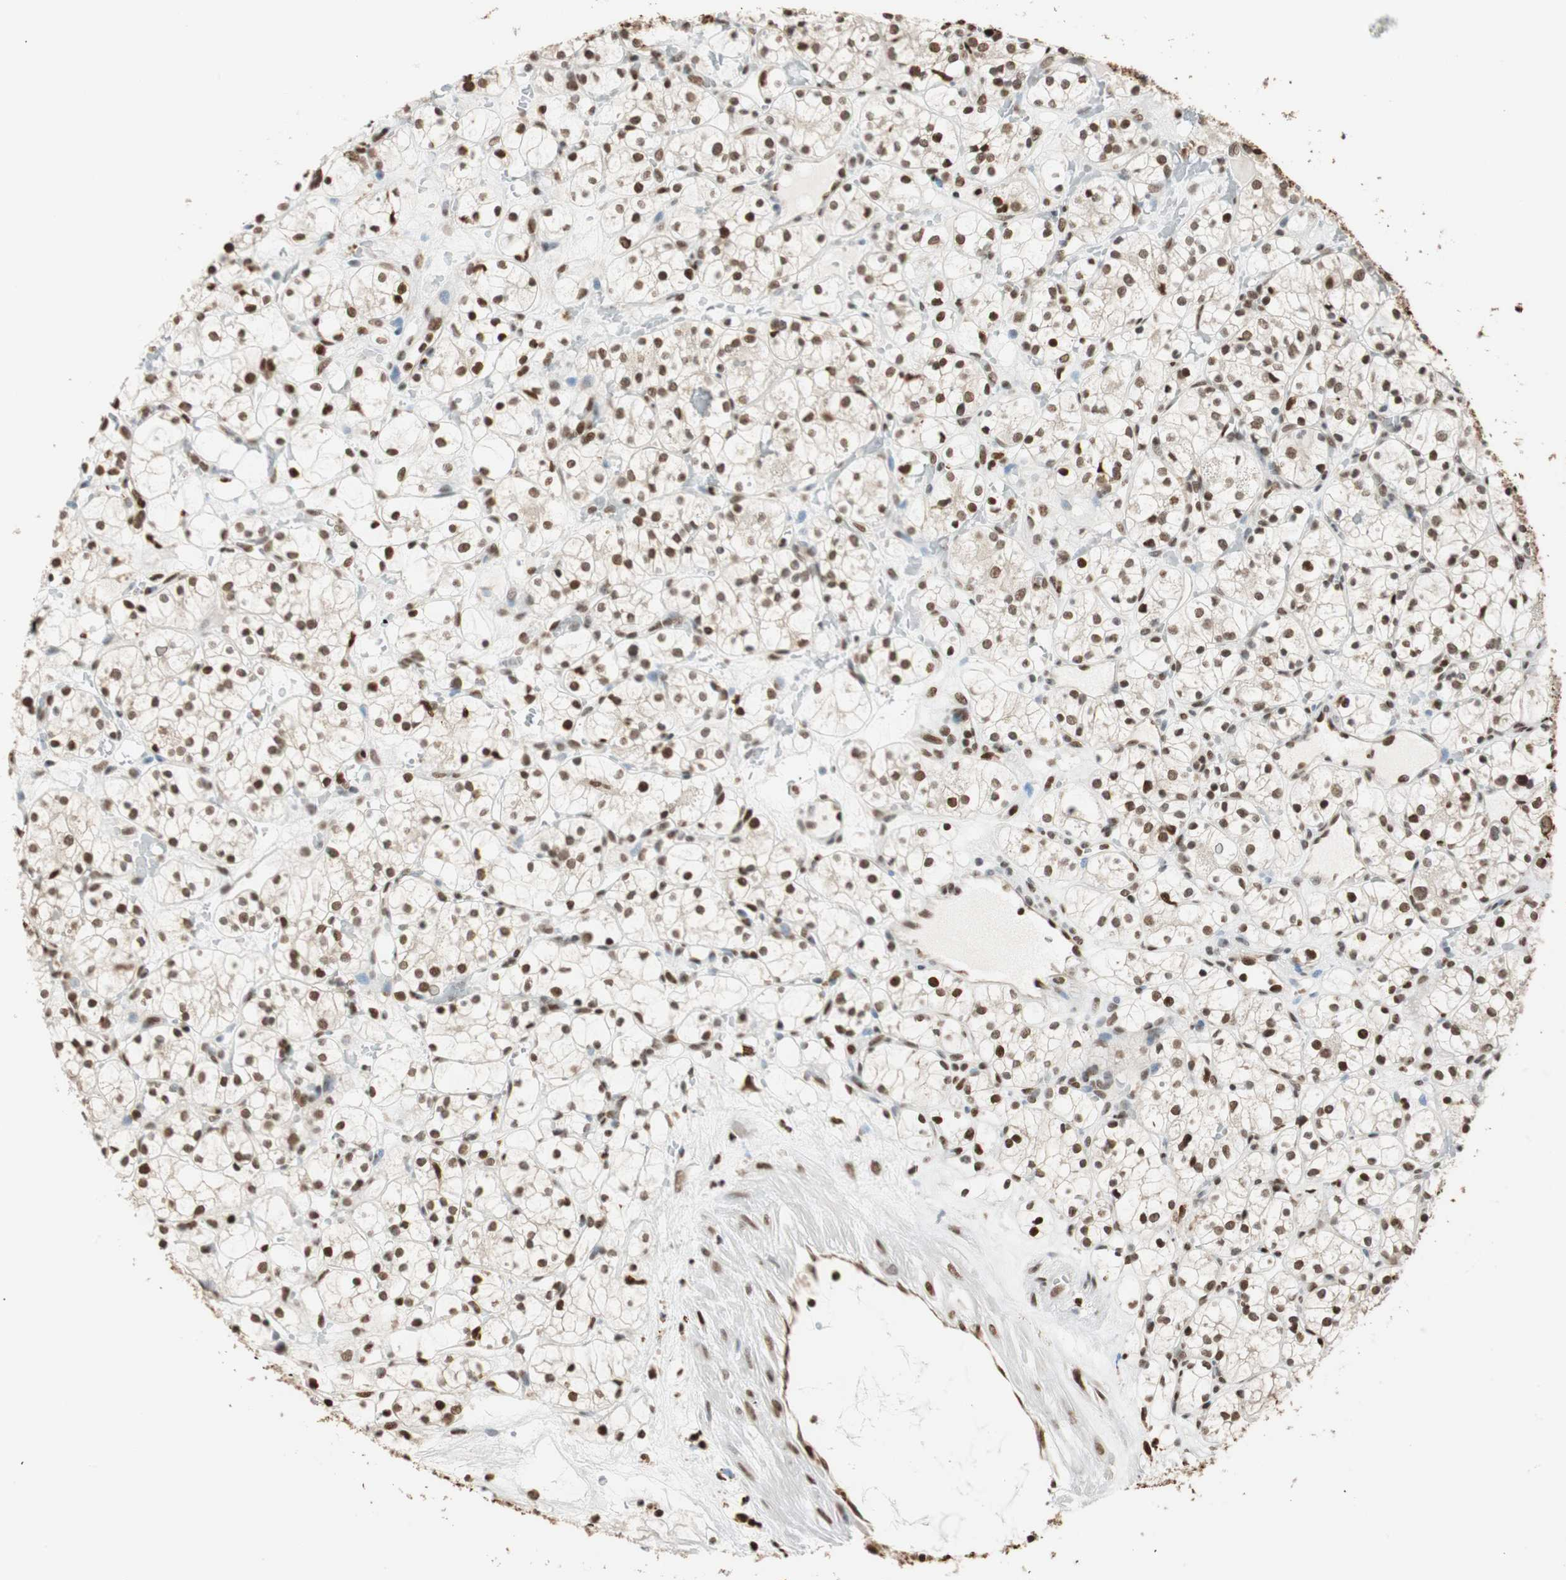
{"staining": {"intensity": "moderate", "quantity": ">75%", "location": "nuclear"}, "tissue": "renal cancer", "cell_type": "Tumor cells", "image_type": "cancer", "snomed": [{"axis": "morphology", "description": "Adenocarcinoma, NOS"}, {"axis": "topography", "description": "Kidney"}], "caption": "Moderate nuclear protein positivity is present in approximately >75% of tumor cells in renal adenocarcinoma.", "gene": "FANCG", "patient": {"sex": "female", "age": 60}}